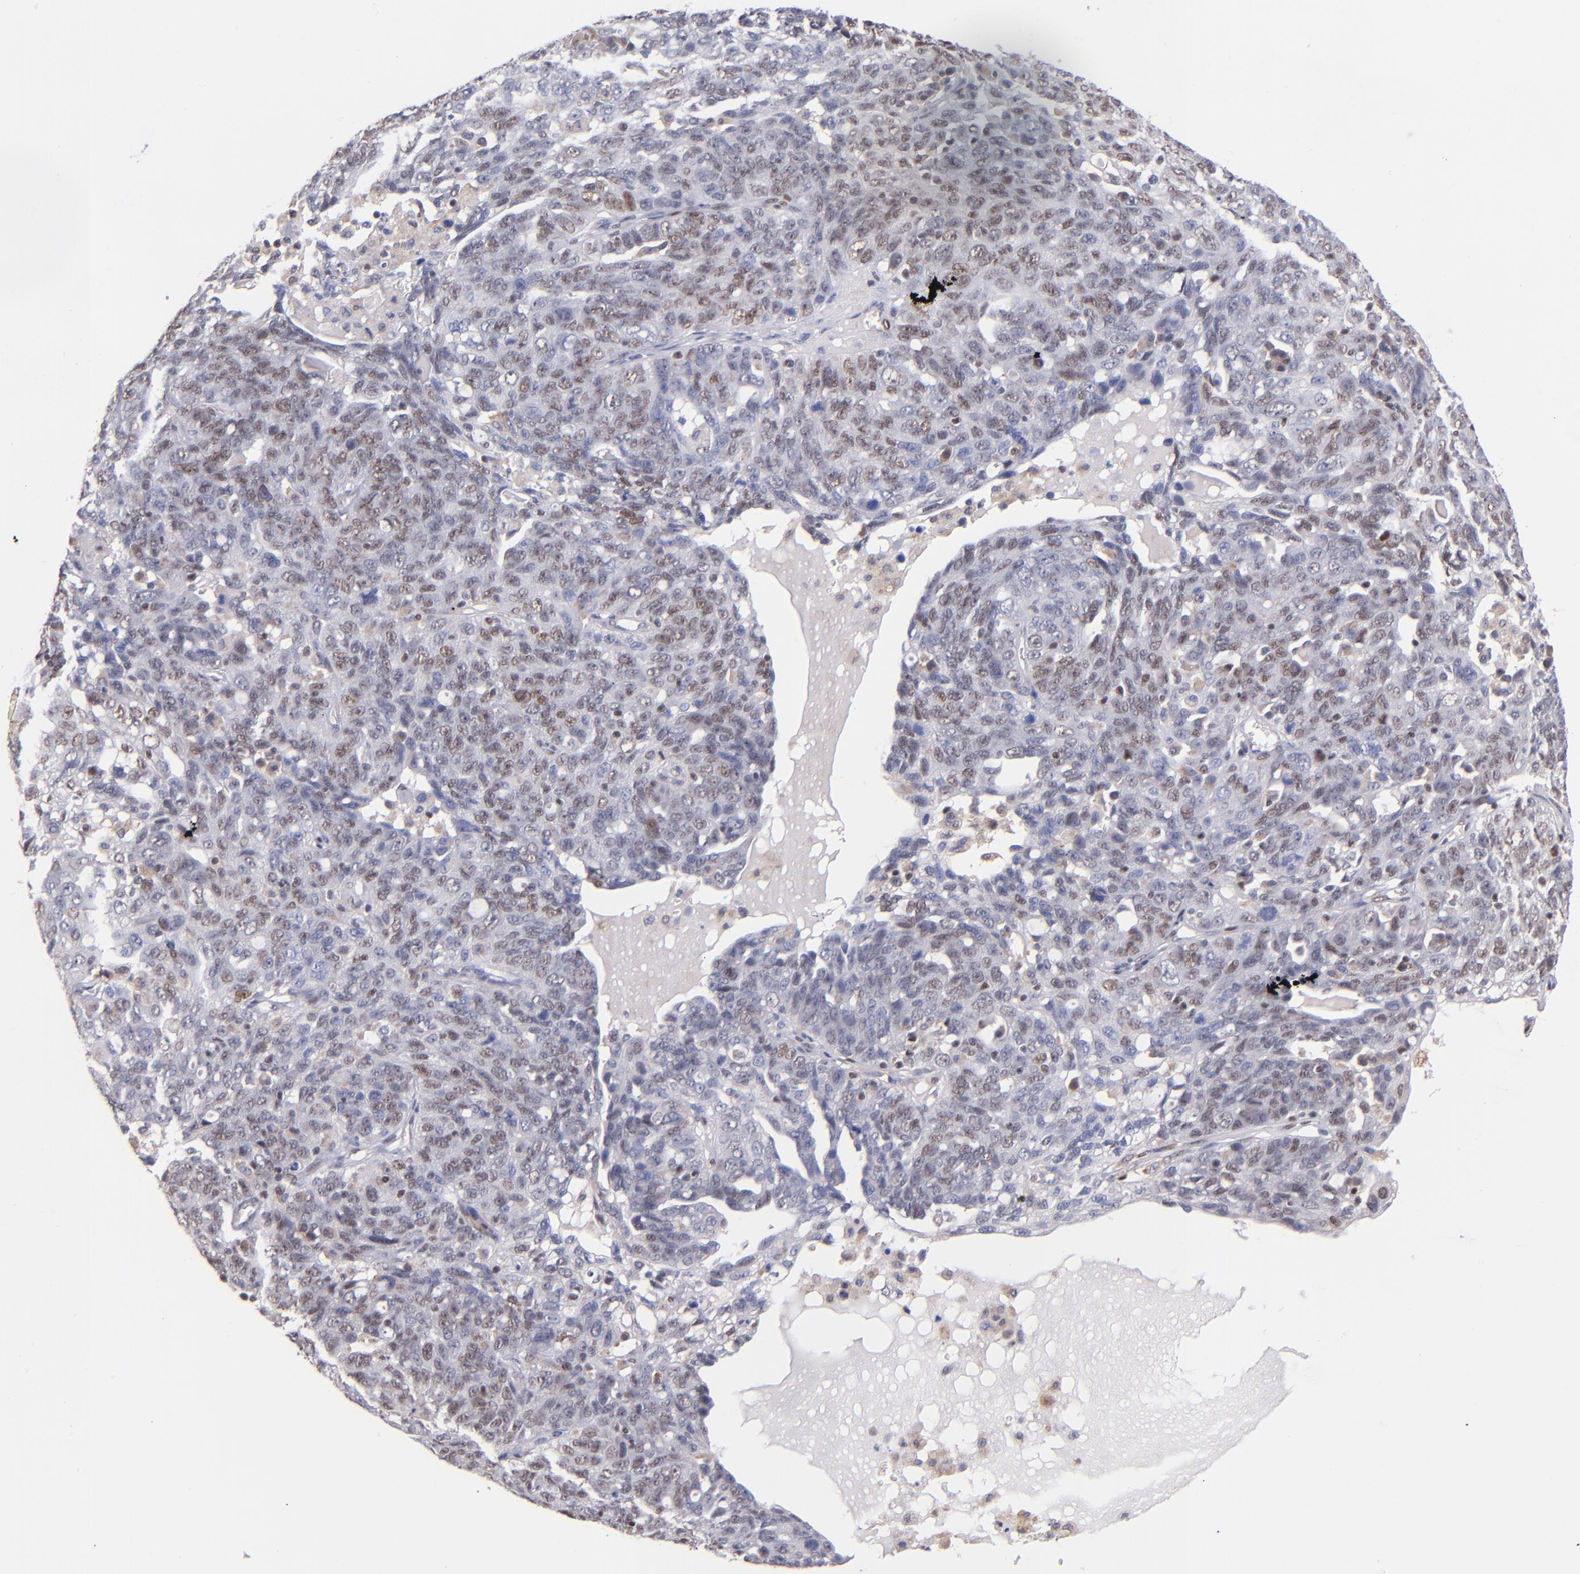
{"staining": {"intensity": "weak", "quantity": "25%-75%", "location": "nuclear"}, "tissue": "ovarian cancer", "cell_type": "Tumor cells", "image_type": "cancer", "snomed": [{"axis": "morphology", "description": "Cystadenocarcinoma, serous, NOS"}, {"axis": "topography", "description": "Ovary"}], "caption": "Serous cystadenocarcinoma (ovarian) tissue exhibits weak nuclear staining in approximately 25%-75% of tumor cells, visualized by immunohistochemistry.", "gene": "SRF", "patient": {"sex": "female", "age": 71}}